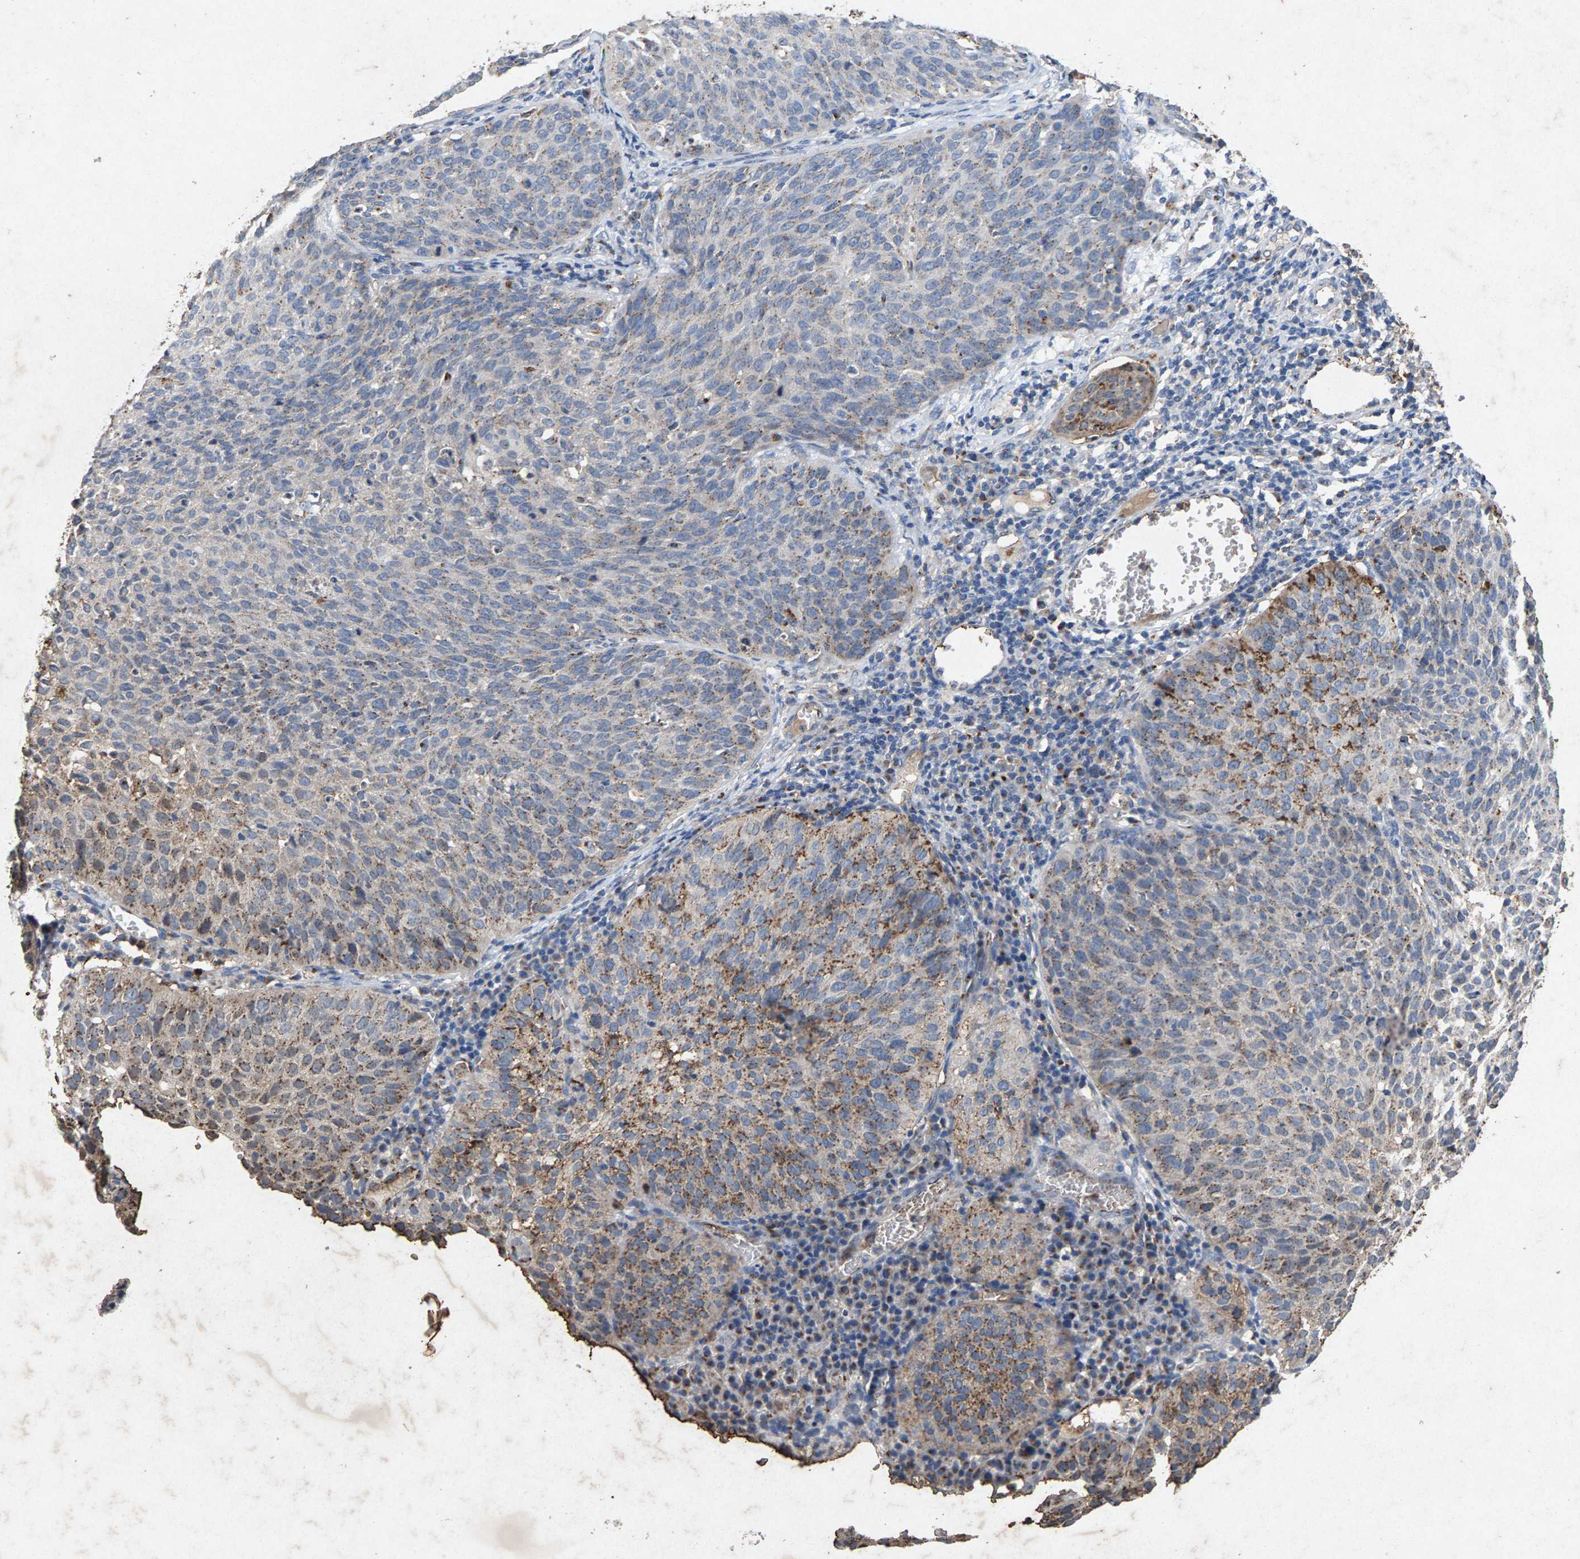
{"staining": {"intensity": "moderate", "quantity": "25%-75%", "location": "cytoplasmic/membranous"}, "tissue": "cervical cancer", "cell_type": "Tumor cells", "image_type": "cancer", "snomed": [{"axis": "morphology", "description": "Squamous cell carcinoma, NOS"}, {"axis": "topography", "description": "Cervix"}], "caption": "Human cervical cancer stained for a protein (brown) displays moderate cytoplasmic/membranous positive staining in about 25%-75% of tumor cells.", "gene": "MAN2A1", "patient": {"sex": "female", "age": 38}}